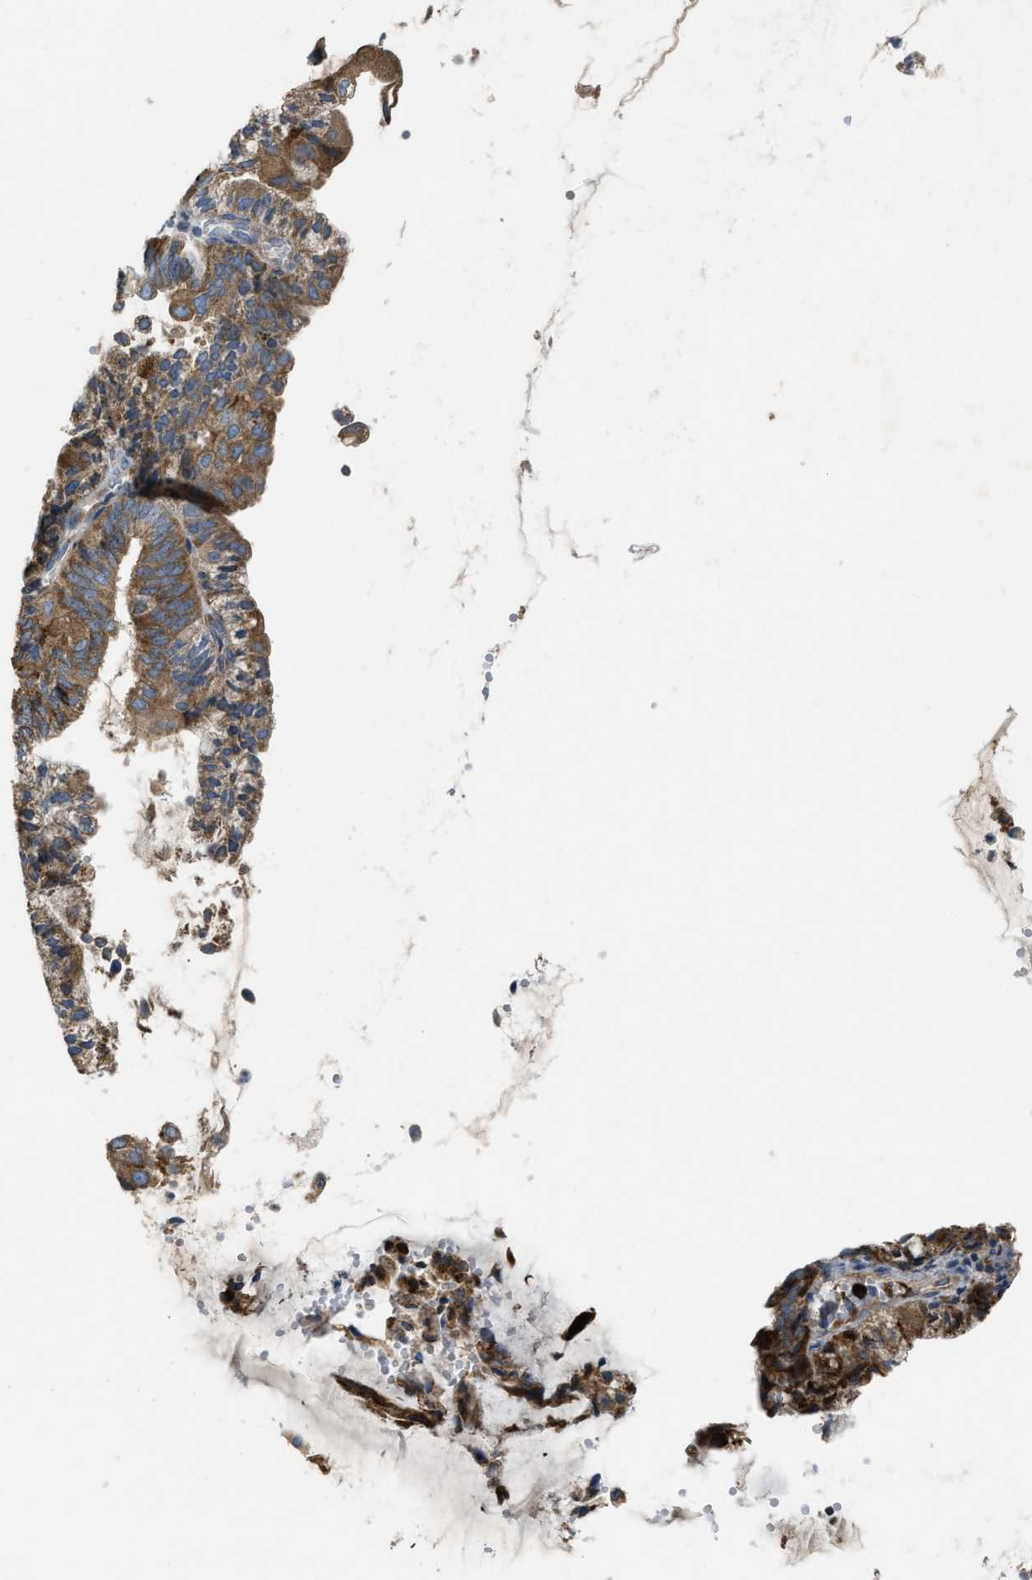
{"staining": {"intensity": "moderate", "quantity": ">75%", "location": "cytoplasmic/membranous"}, "tissue": "endometrial cancer", "cell_type": "Tumor cells", "image_type": "cancer", "snomed": [{"axis": "morphology", "description": "Adenocarcinoma, NOS"}, {"axis": "topography", "description": "Endometrium"}], "caption": "IHC photomicrograph of adenocarcinoma (endometrial) stained for a protein (brown), which shows medium levels of moderate cytoplasmic/membranous staining in approximately >75% of tumor cells.", "gene": "TMEM68", "patient": {"sex": "female", "age": 81}}